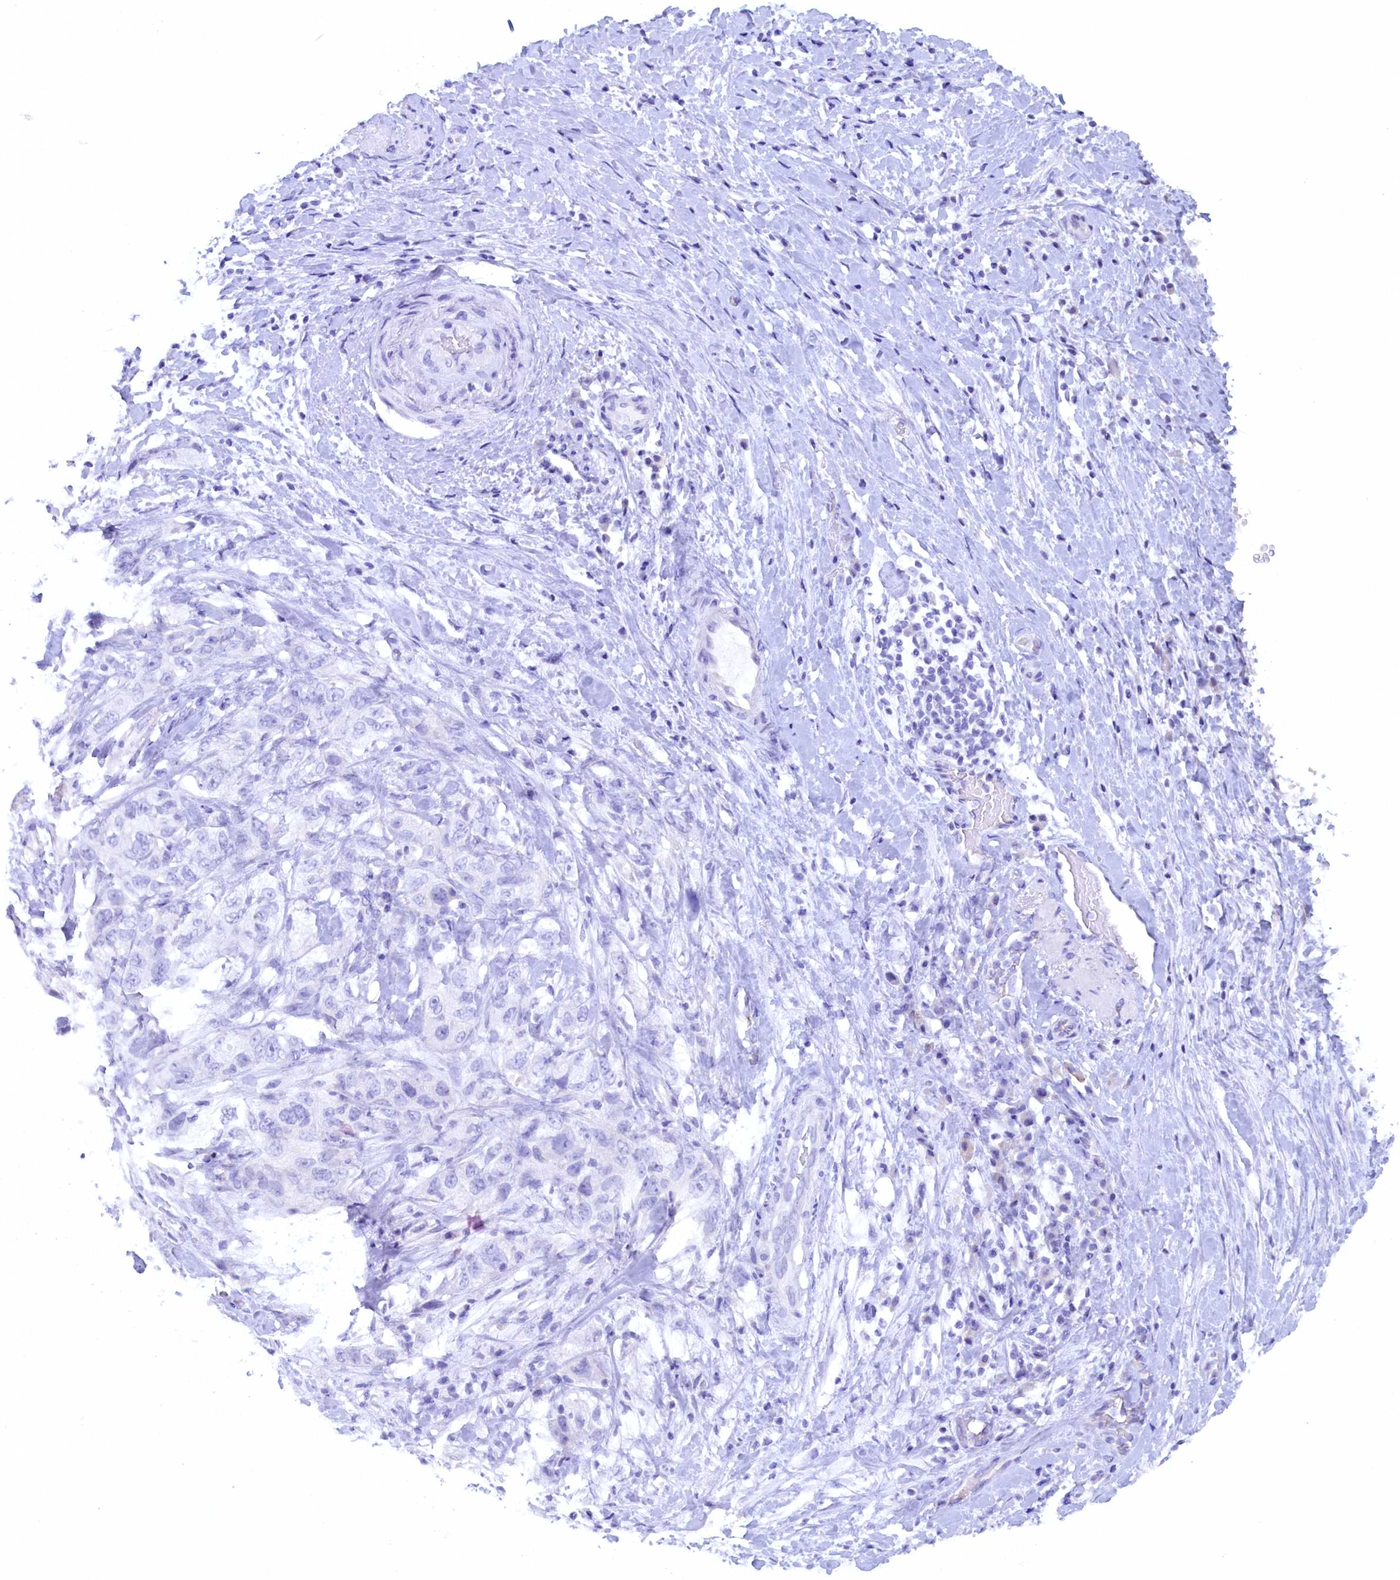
{"staining": {"intensity": "negative", "quantity": "none", "location": "none"}, "tissue": "pancreatic cancer", "cell_type": "Tumor cells", "image_type": "cancer", "snomed": [{"axis": "morphology", "description": "Adenocarcinoma, NOS"}, {"axis": "topography", "description": "Pancreas"}], "caption": "Protein analysis of pancreatic cancer displays no significant expression in tumor cells.", "gene": "ZSWIM4", "patient": {"sex": "female", "age": 73}}